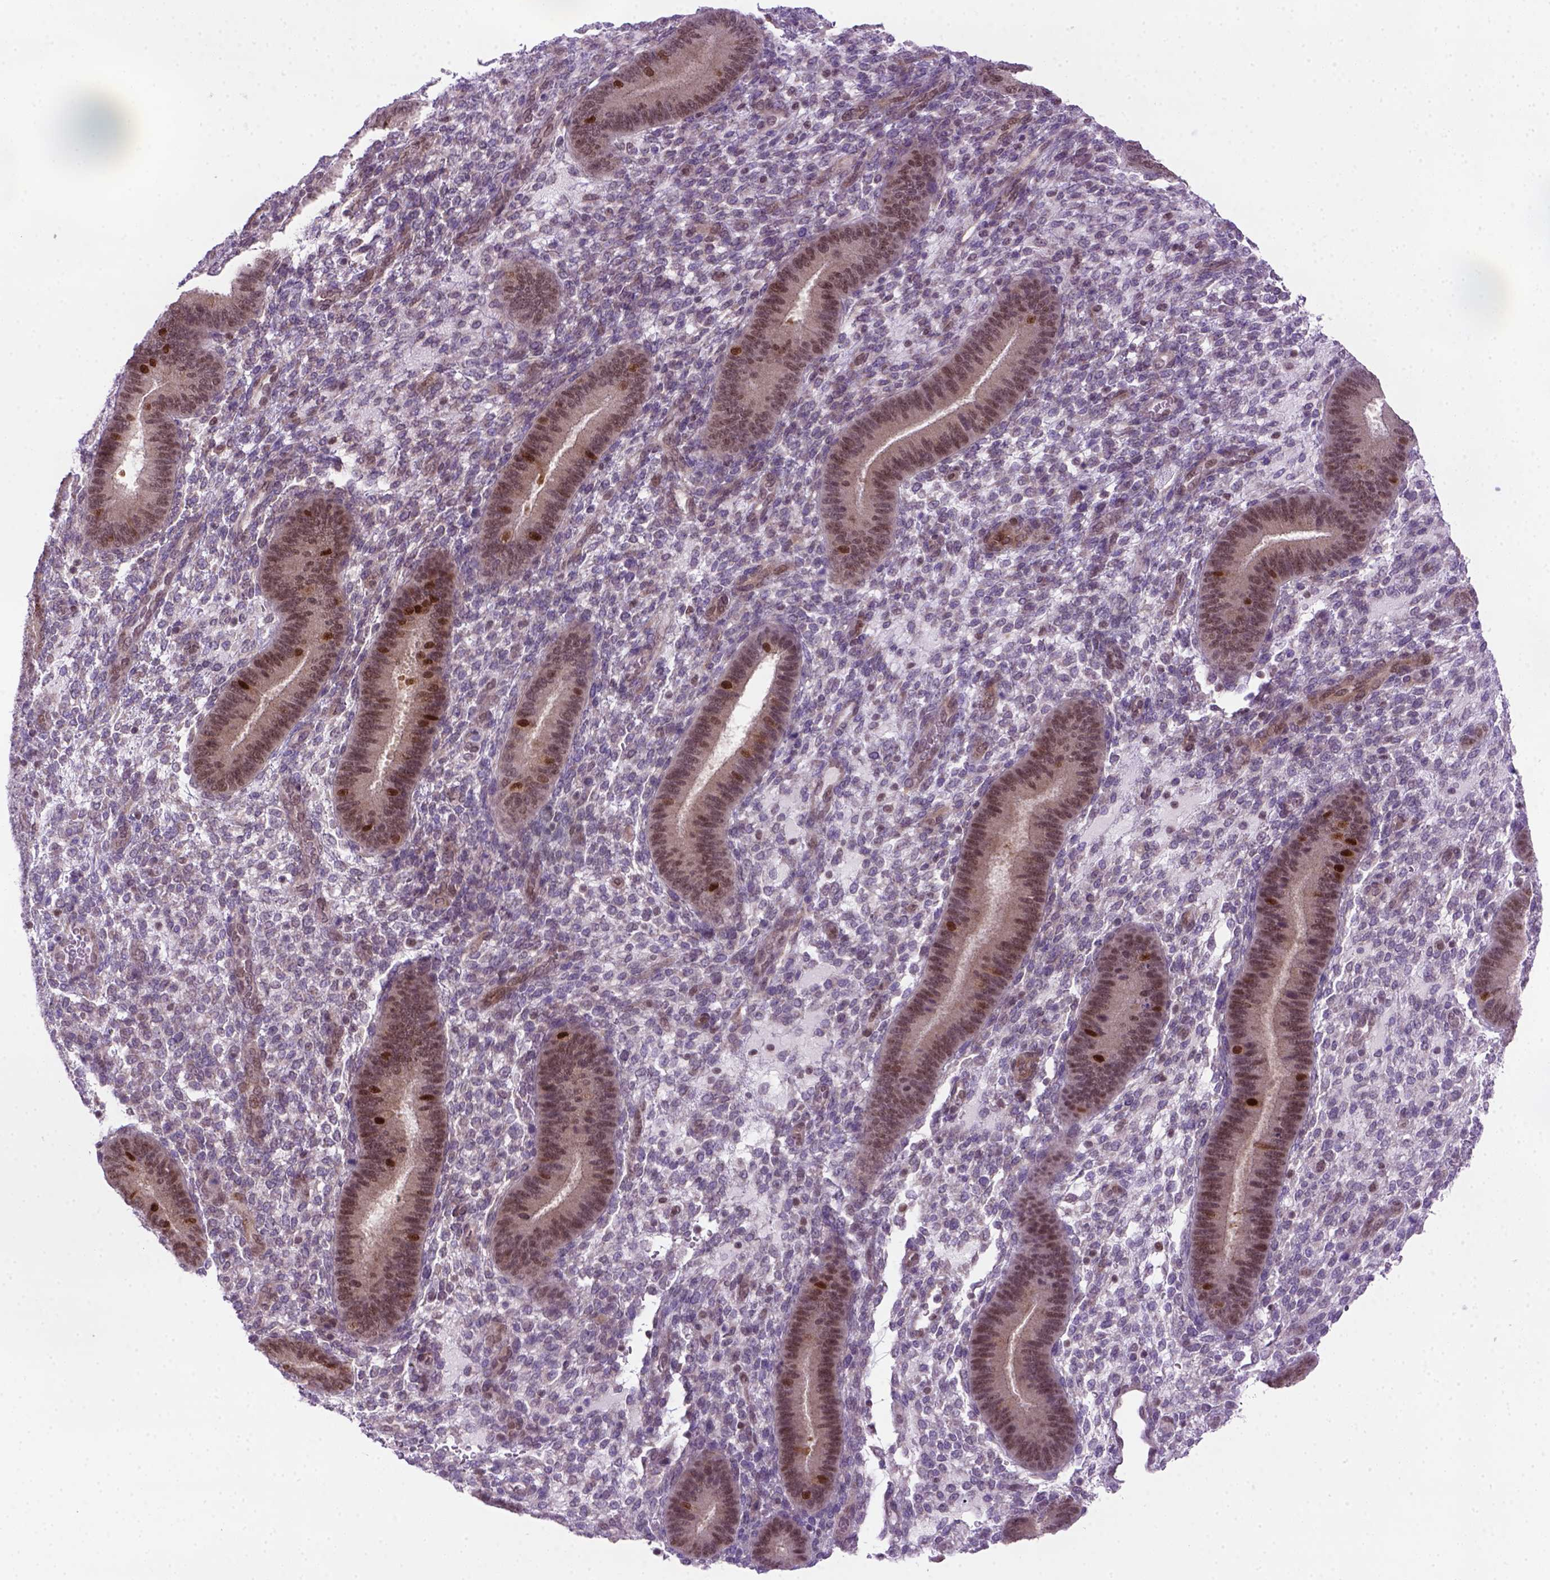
{"staining": {"intensity": "weak", "quantity": "<25%", "location": "nuclear"}, "tissue": "endometrium", "cell_type": "Cells in endometrial stroma", "image_type": "normal", "snomed": [{"axis": "morphology", "description": "Normal tissue, NOS"}, {"axis": "topography", "description": "Endometrium"}], "caption": "The immunohistochemistry (IHC) micrograph has no significant staining in cells in endometrial stroma of endometrium. (DAB immunohistochemistry (IHC) visualized using brightfield microscopy, high magnification).", "gene": "MGMT", "patient": {"sex": "female", "age": 39}}